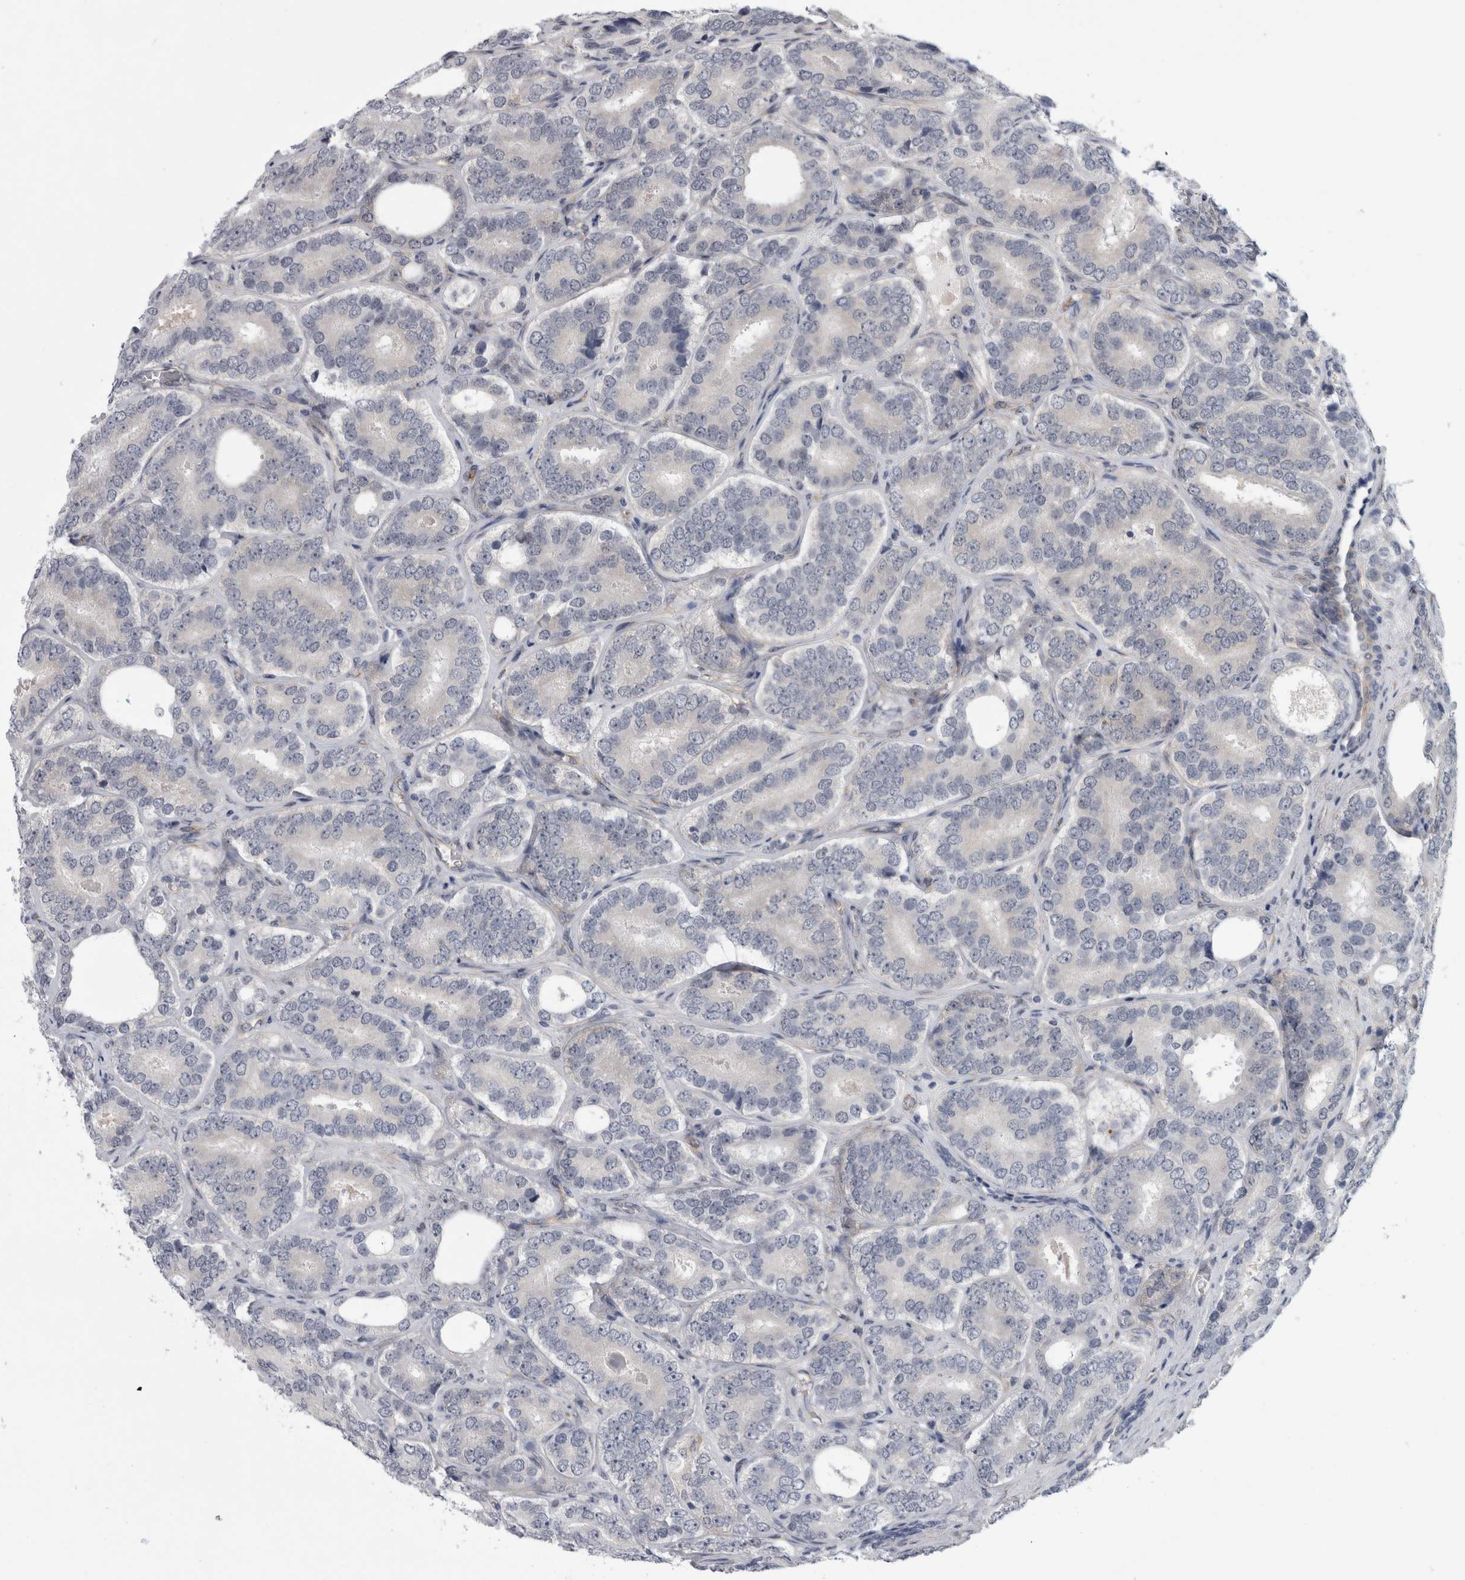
{"staining": {"intensity": "negative", "quantity": "none", "location": "none"}, "tissue": "prostate cancer", "cell_type": "Tumor cells", "image_type": "cancer", "snomed": [{"axis": "morphology", "description": "Adenocarcinoma, High grade"}, {"axis": "topography", "description": "Prostate"}], "caption": "Immunohistochemistry photomicrograph of human high-grade adenocarcinoma (prostate) stained for a protein (brown), which exhibits no staining in tumor cells.", "gene": "PARP11", "patient": {"sex": "male", "age": 56}}